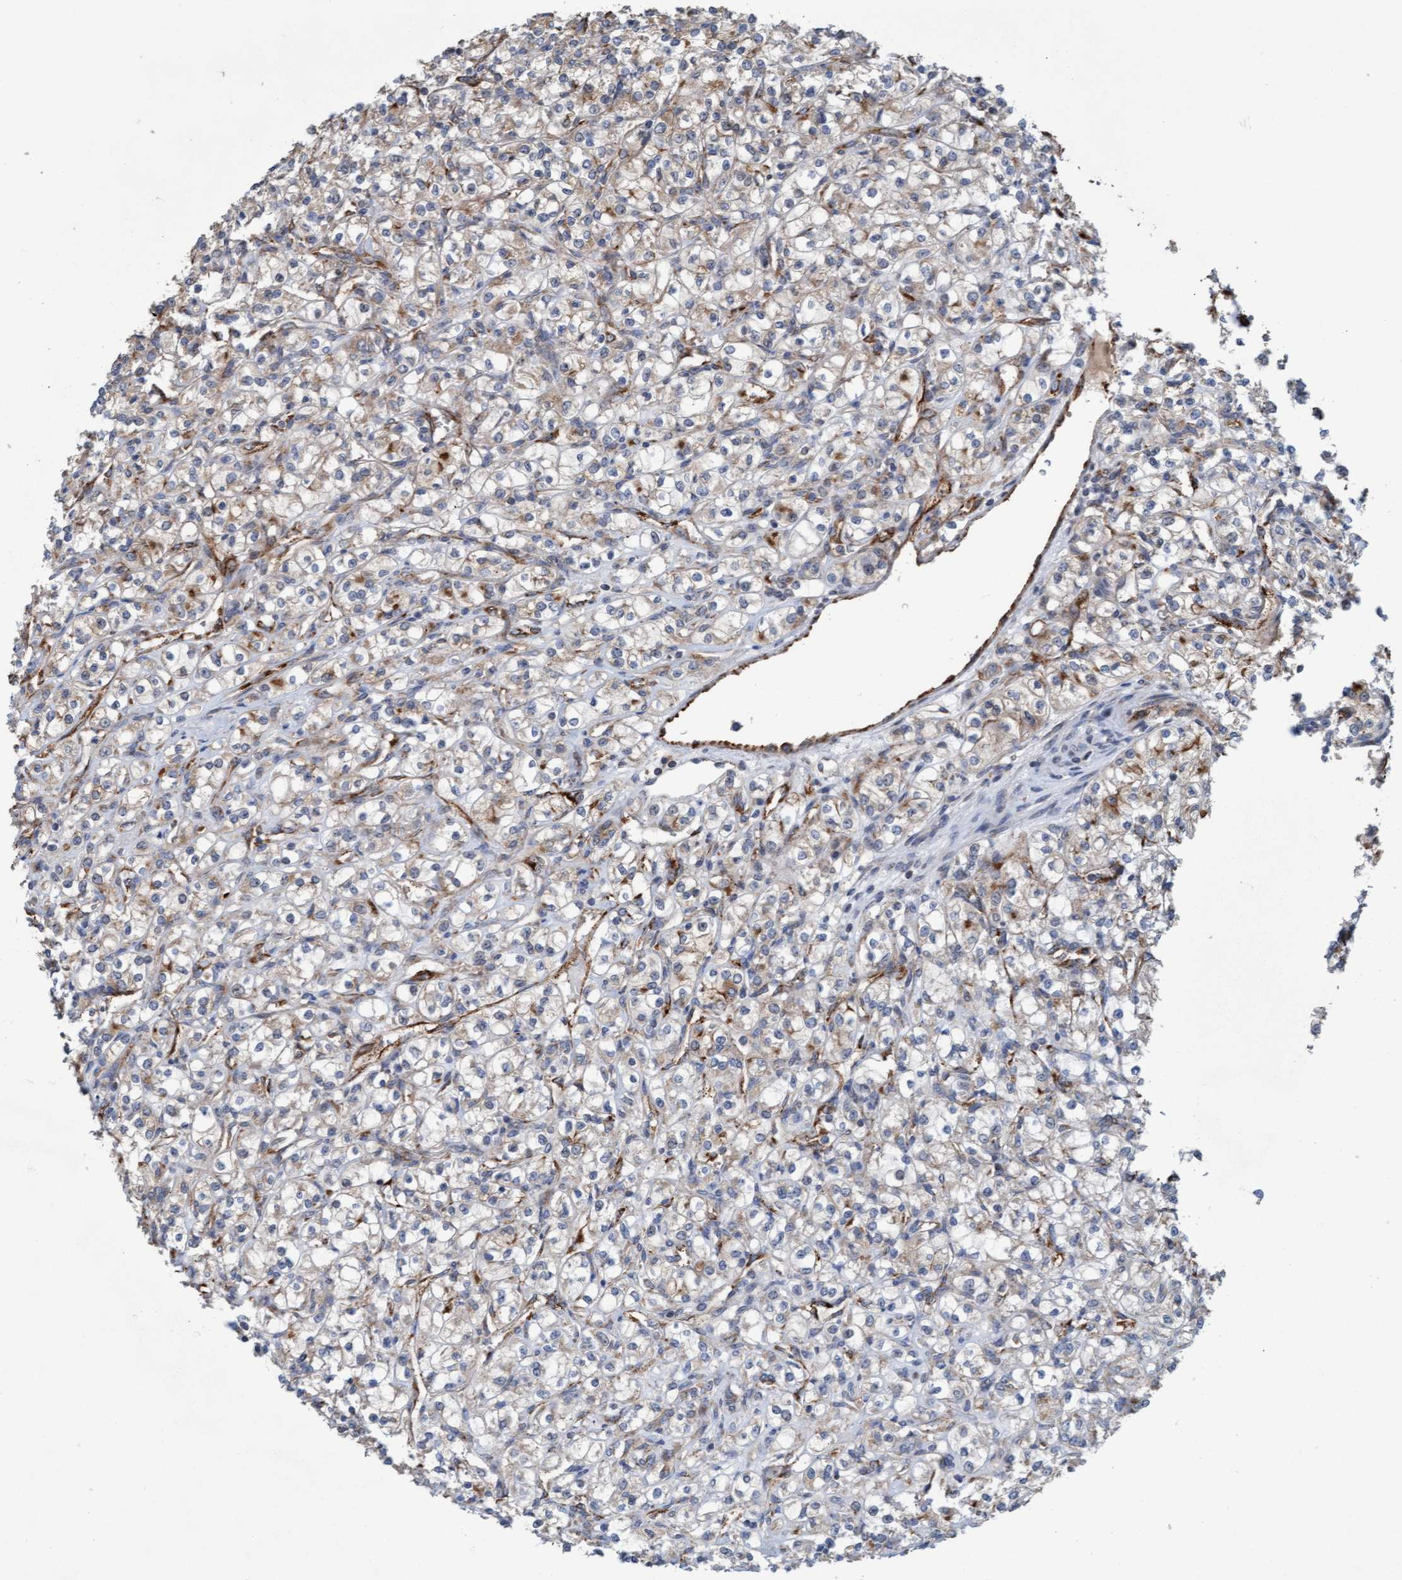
{"staining": {"intensity": "weak", "quantity": "<25%", "location": "cytoplasmic/membranous"}, "tissue": "renal cancer", "cell_type": "Tumor cells", "image_type": "cancer", "snomed": [{"axis": "morphology", "description": "Adenocarcinoma, NOS"}, {"axis": "topography", "description": "Kidney"}], "caption": "This is an immunohistochemistry (IHC) image of human renal cancer (adenocarcinoma). There is no expression in tumor cells.", "gene": "ZNF566", "patient": {"sex": "male", "age": 77}}